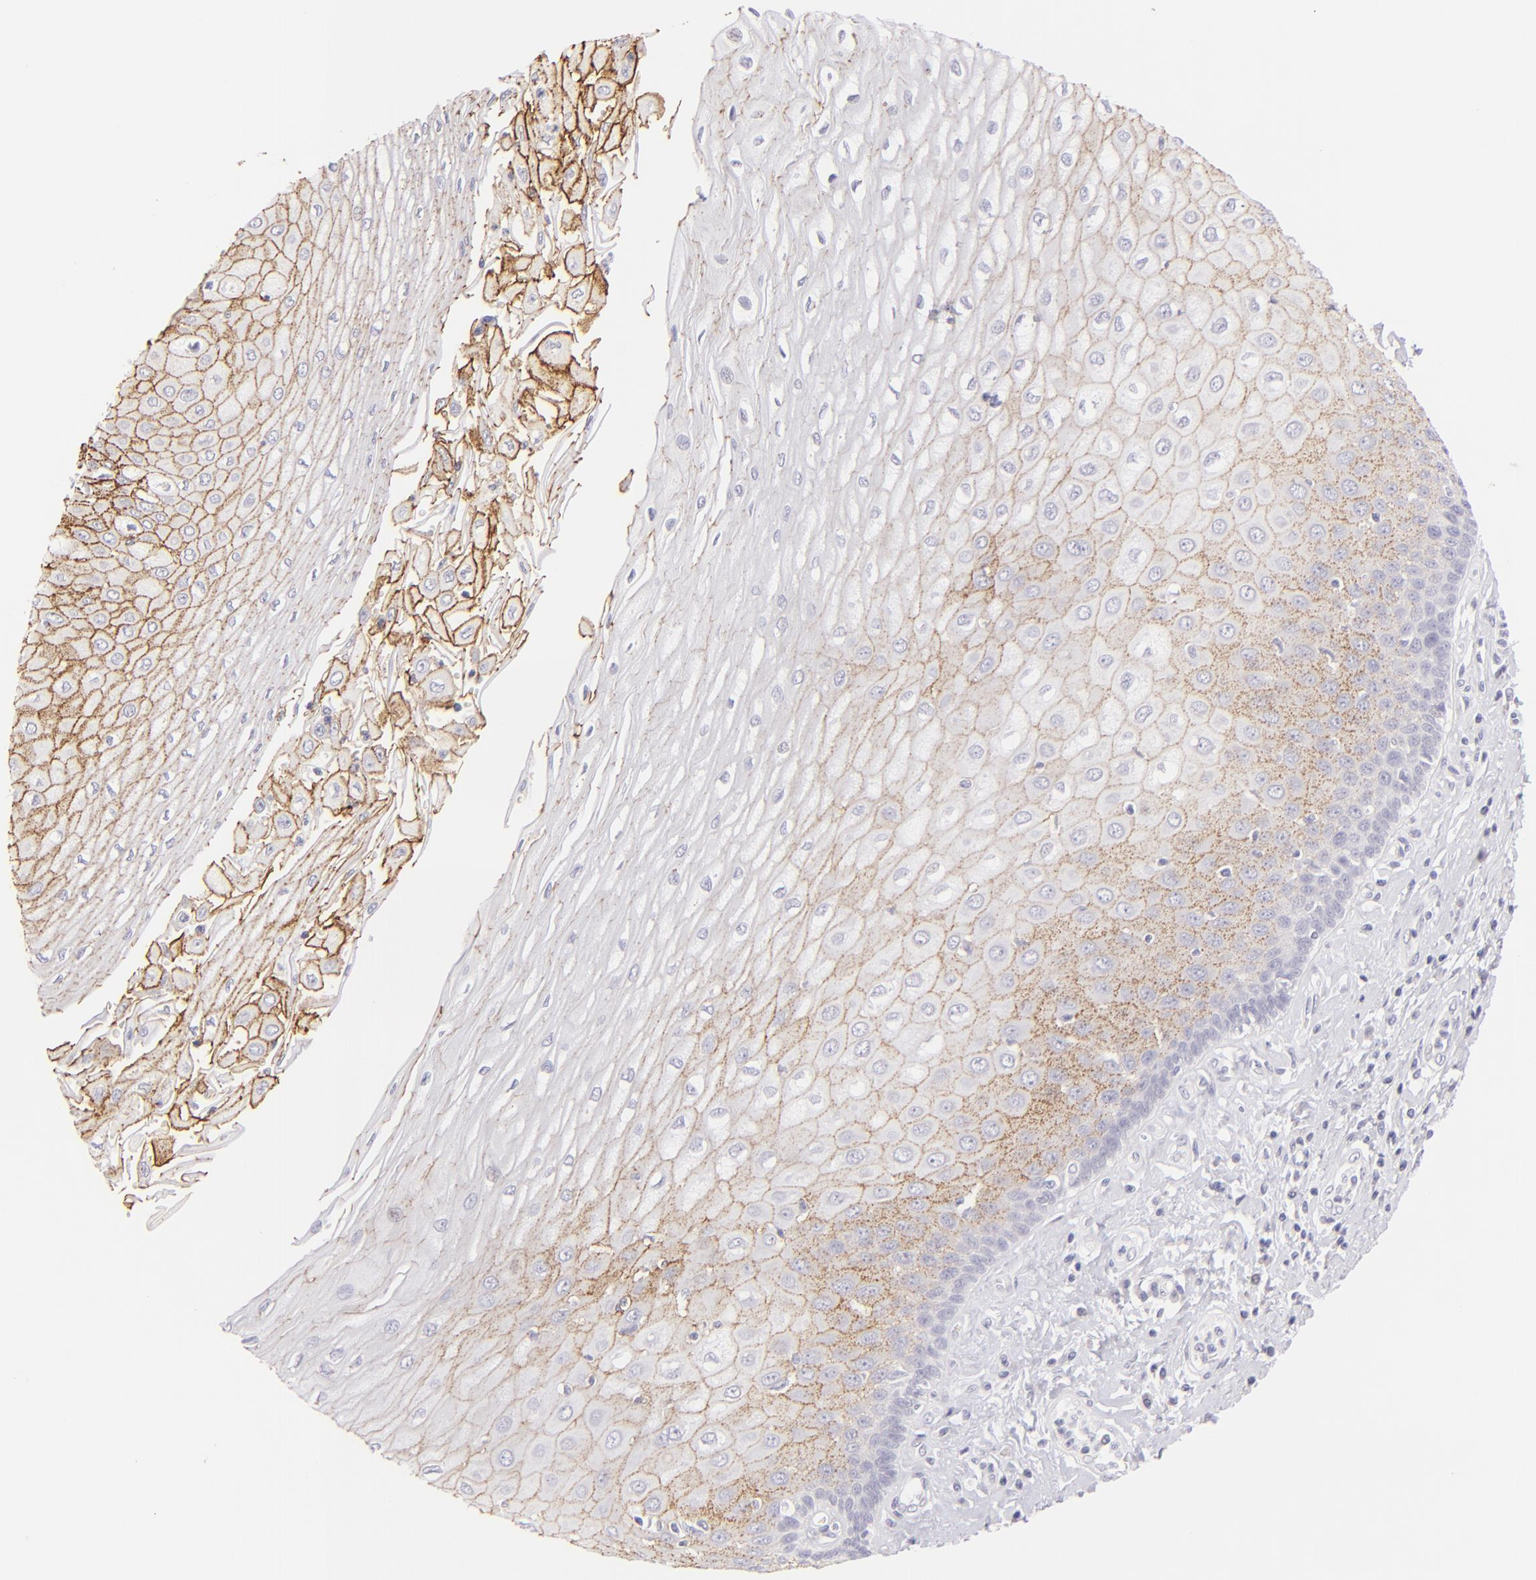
{"staining": {"intensity": "moderate", "quantity": "25%-75%", "location": "cytoplasmic/membranous"}, "tissue": "esophagus", "cell_type": "Squamous epithelial cells", "image_type": "normal", "snomed": [{"axis": "morphology", "description": "Normal tissue, NOS"}, {"axis": "topography", "description": "Esophagus"}], "caption": "Immunohistochemical staining of normal human esophagus reveals medium levels of moderate cytoplasmic/membranous expression in approximately 25%-75% of squamous epithelial cells. Nuclei are stained in blue.", "gene": "CLDN4", "patient": {"sex": "male", "age": 62}}